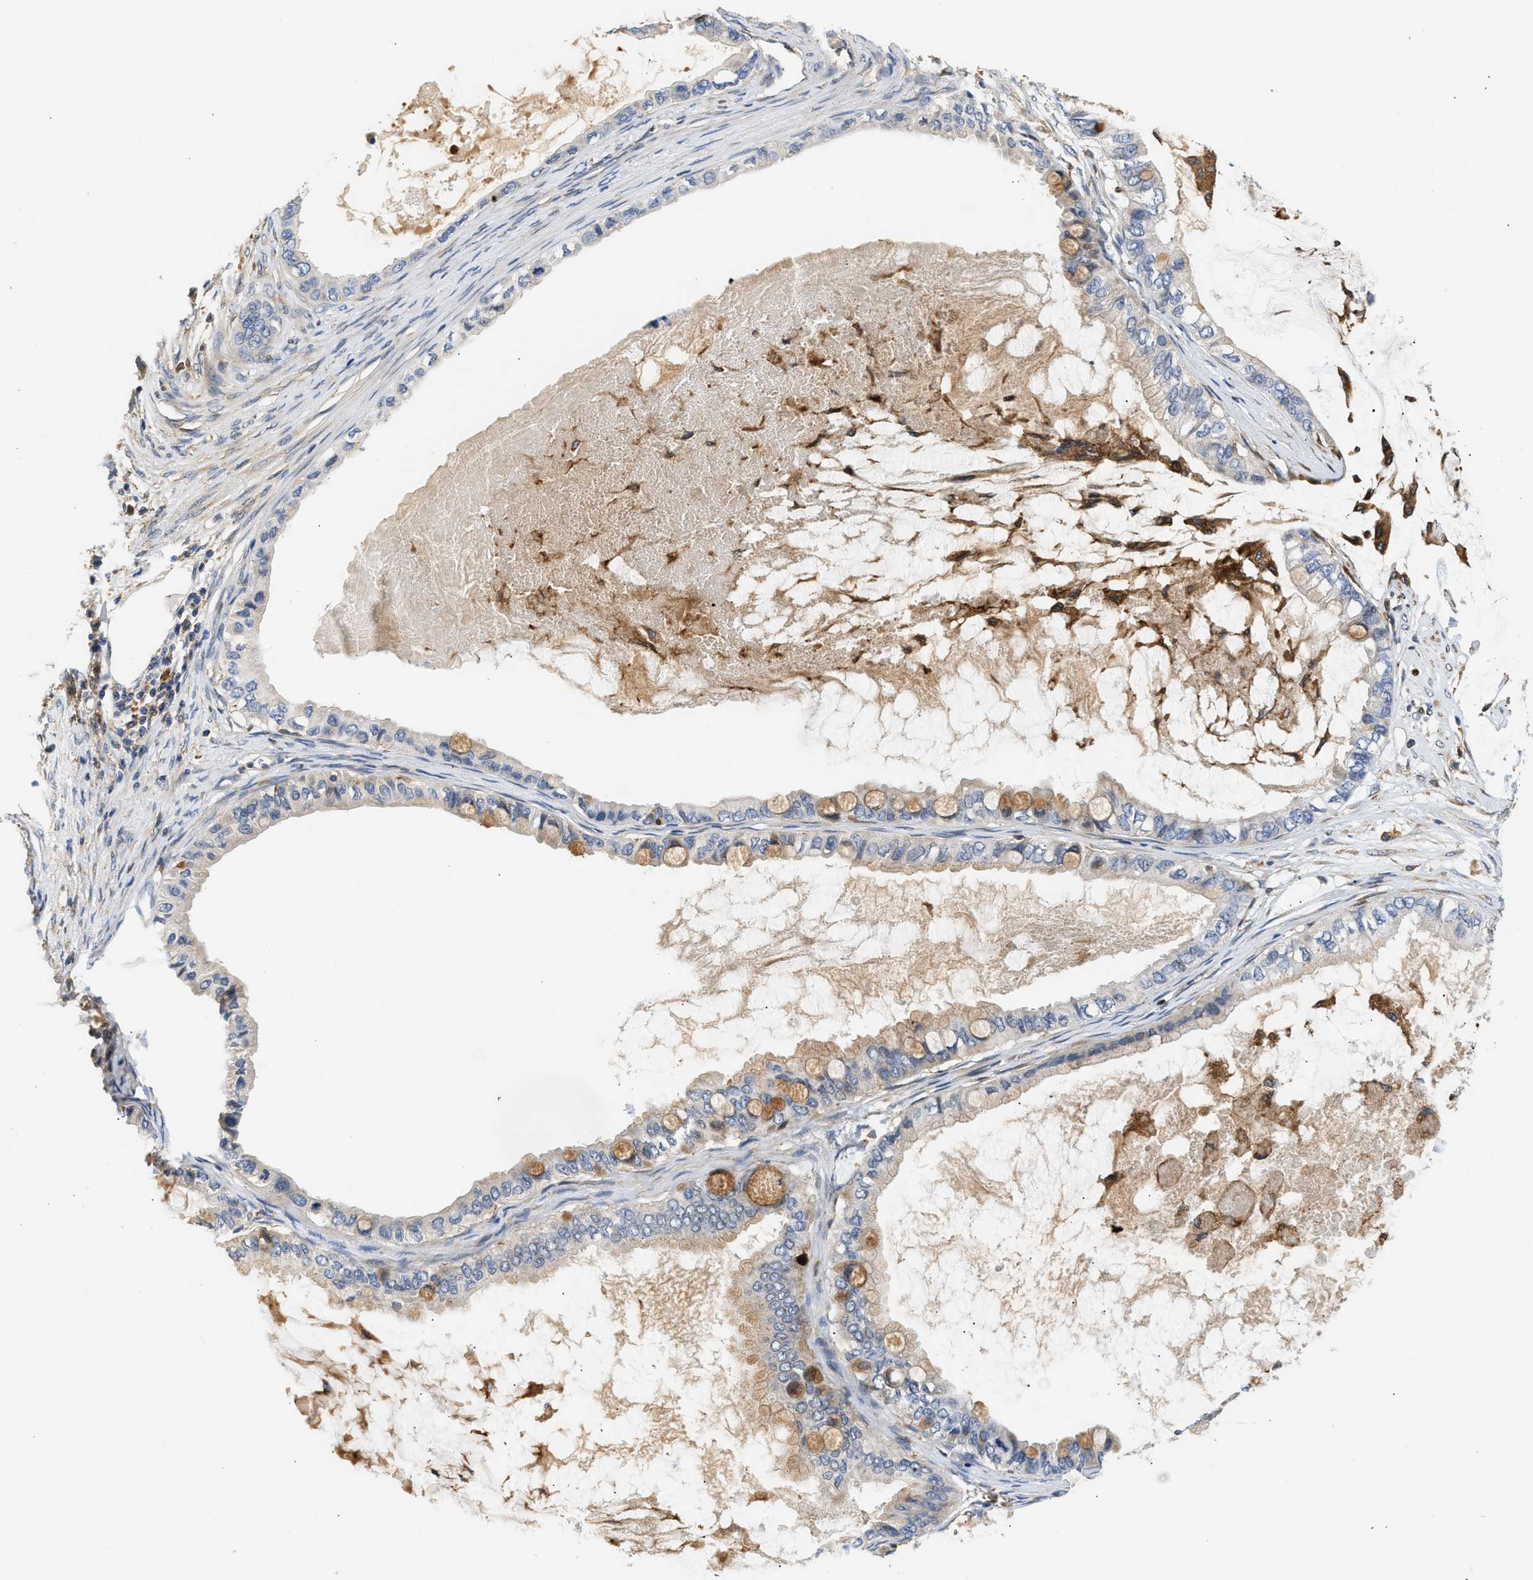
{"staining": {"intensity": "moderate", "quantity": "<25%", "location": "cytoplasmic/membranous"}, "tissue": "ovarian cancer", "cell_type": "Tumor cells", "image_type": "cancer", "snomed": [{"axis": "morphology", "description": "Cystadenocarcinoma, mucinous, NOS"}, {"axis": "topography", "description": "Ovary"}], "caption": "Ovarian mucinous cystadenocarcinoma stained with DAB immunohistochemistry (IHC) demonstrates low levels of moderate cytoplasmic/membranous positivity in approximately <25% of tumor cells.", "gene": "RAB31", "patient": {"sex": "female", "age": 80}}